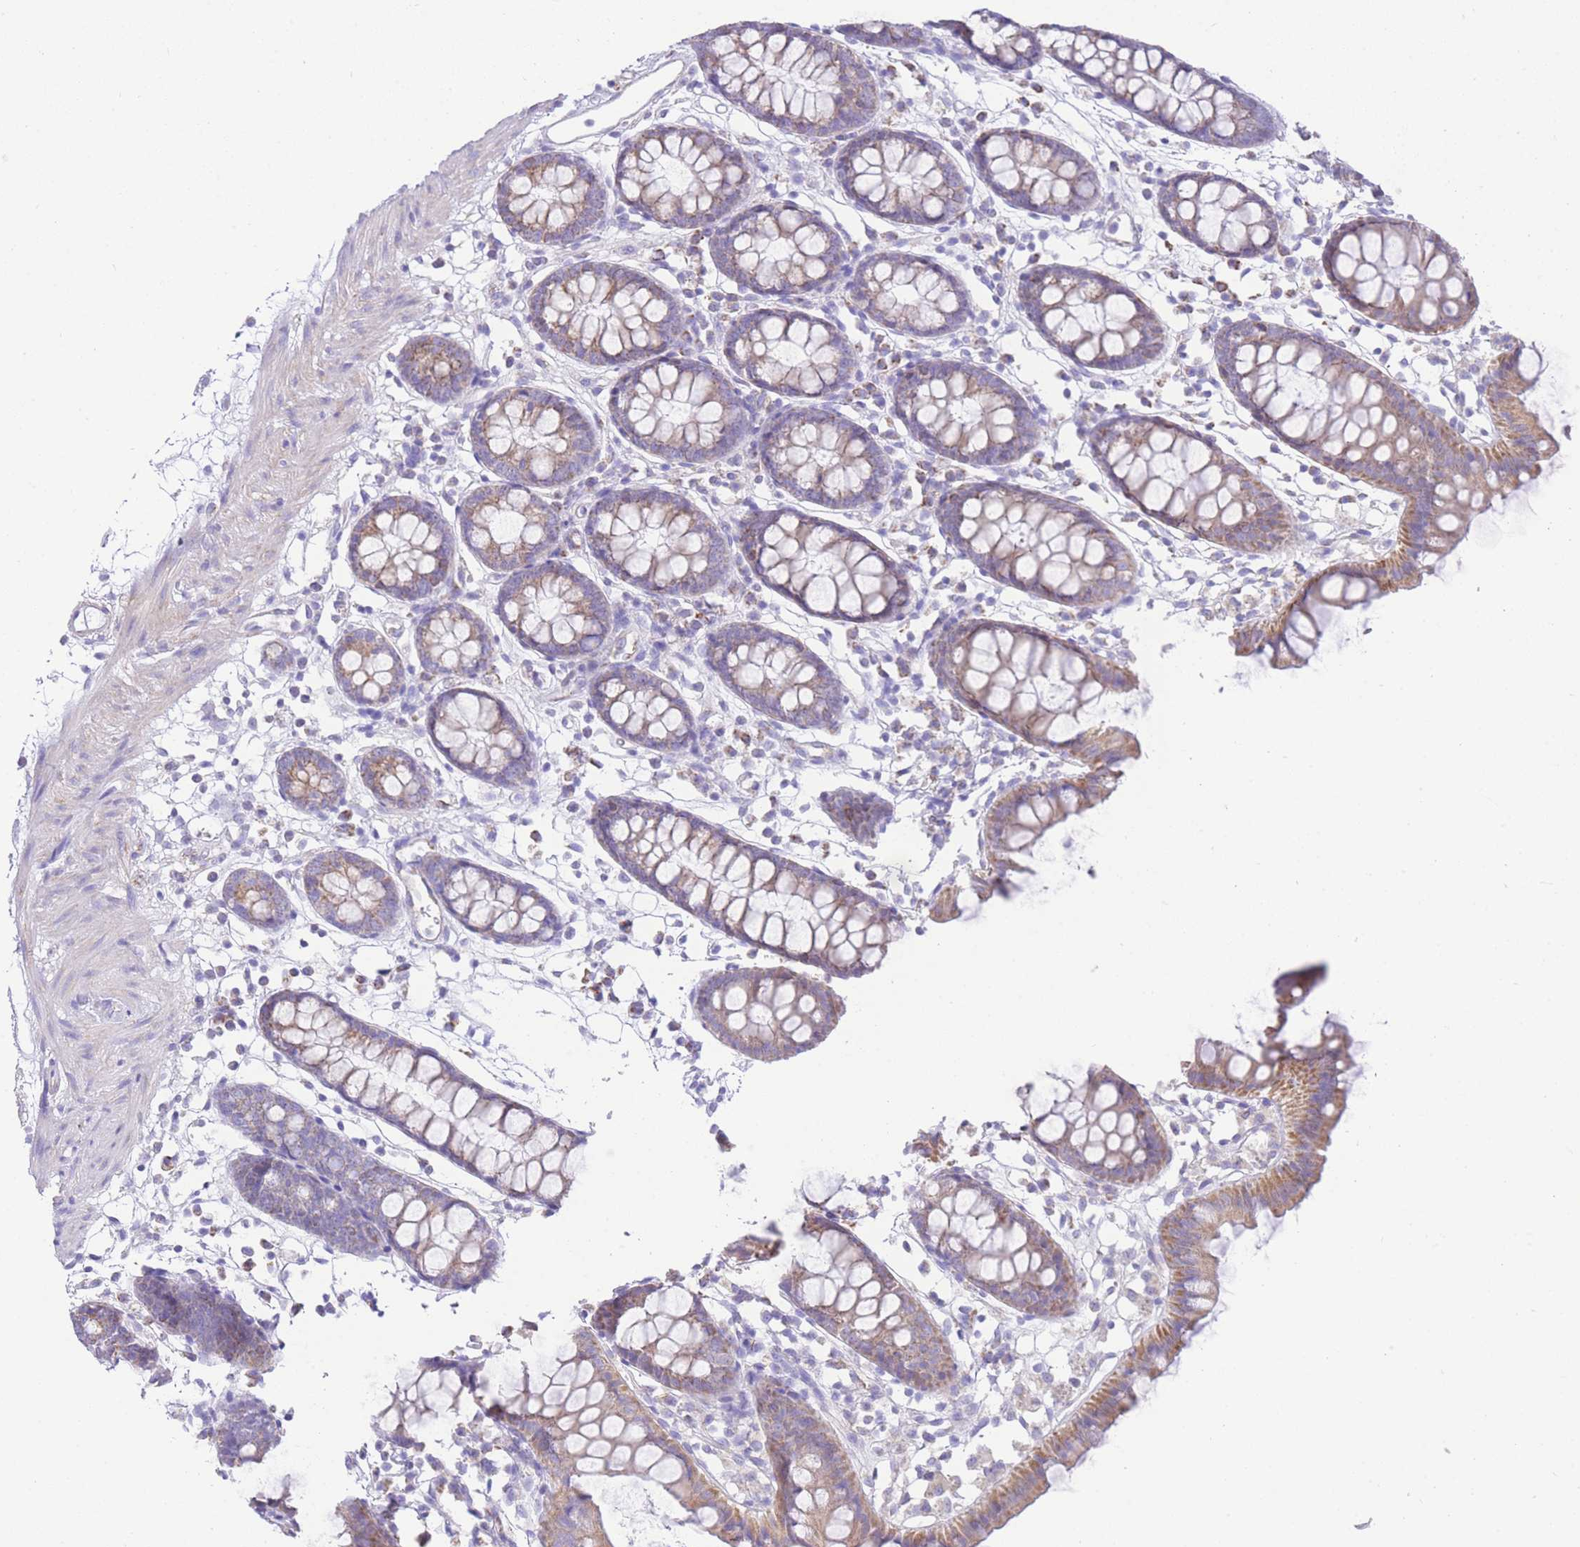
{"staining": {"intensity": "negative", "quantity": "none", "location": "none"}, "tissue": "colon", "cell_type": "Endothelial cells", "image_type": "normal", "snomed": [{"axis": "morphology", "description": "Normal tissue, NOS"}, {"axis": "topography", "description": "Colon"}], "caption": "Protein analysis of unremarkable colon reveals no significant staining in endothelial cells. (DAB (3,3'-diaminobenzidine) immunohistochemistry (IHC) visualized using brightfield microscopy, high magnification).", "gene": "ACSM4", "patient": {"sex": "female", "age": 84}}